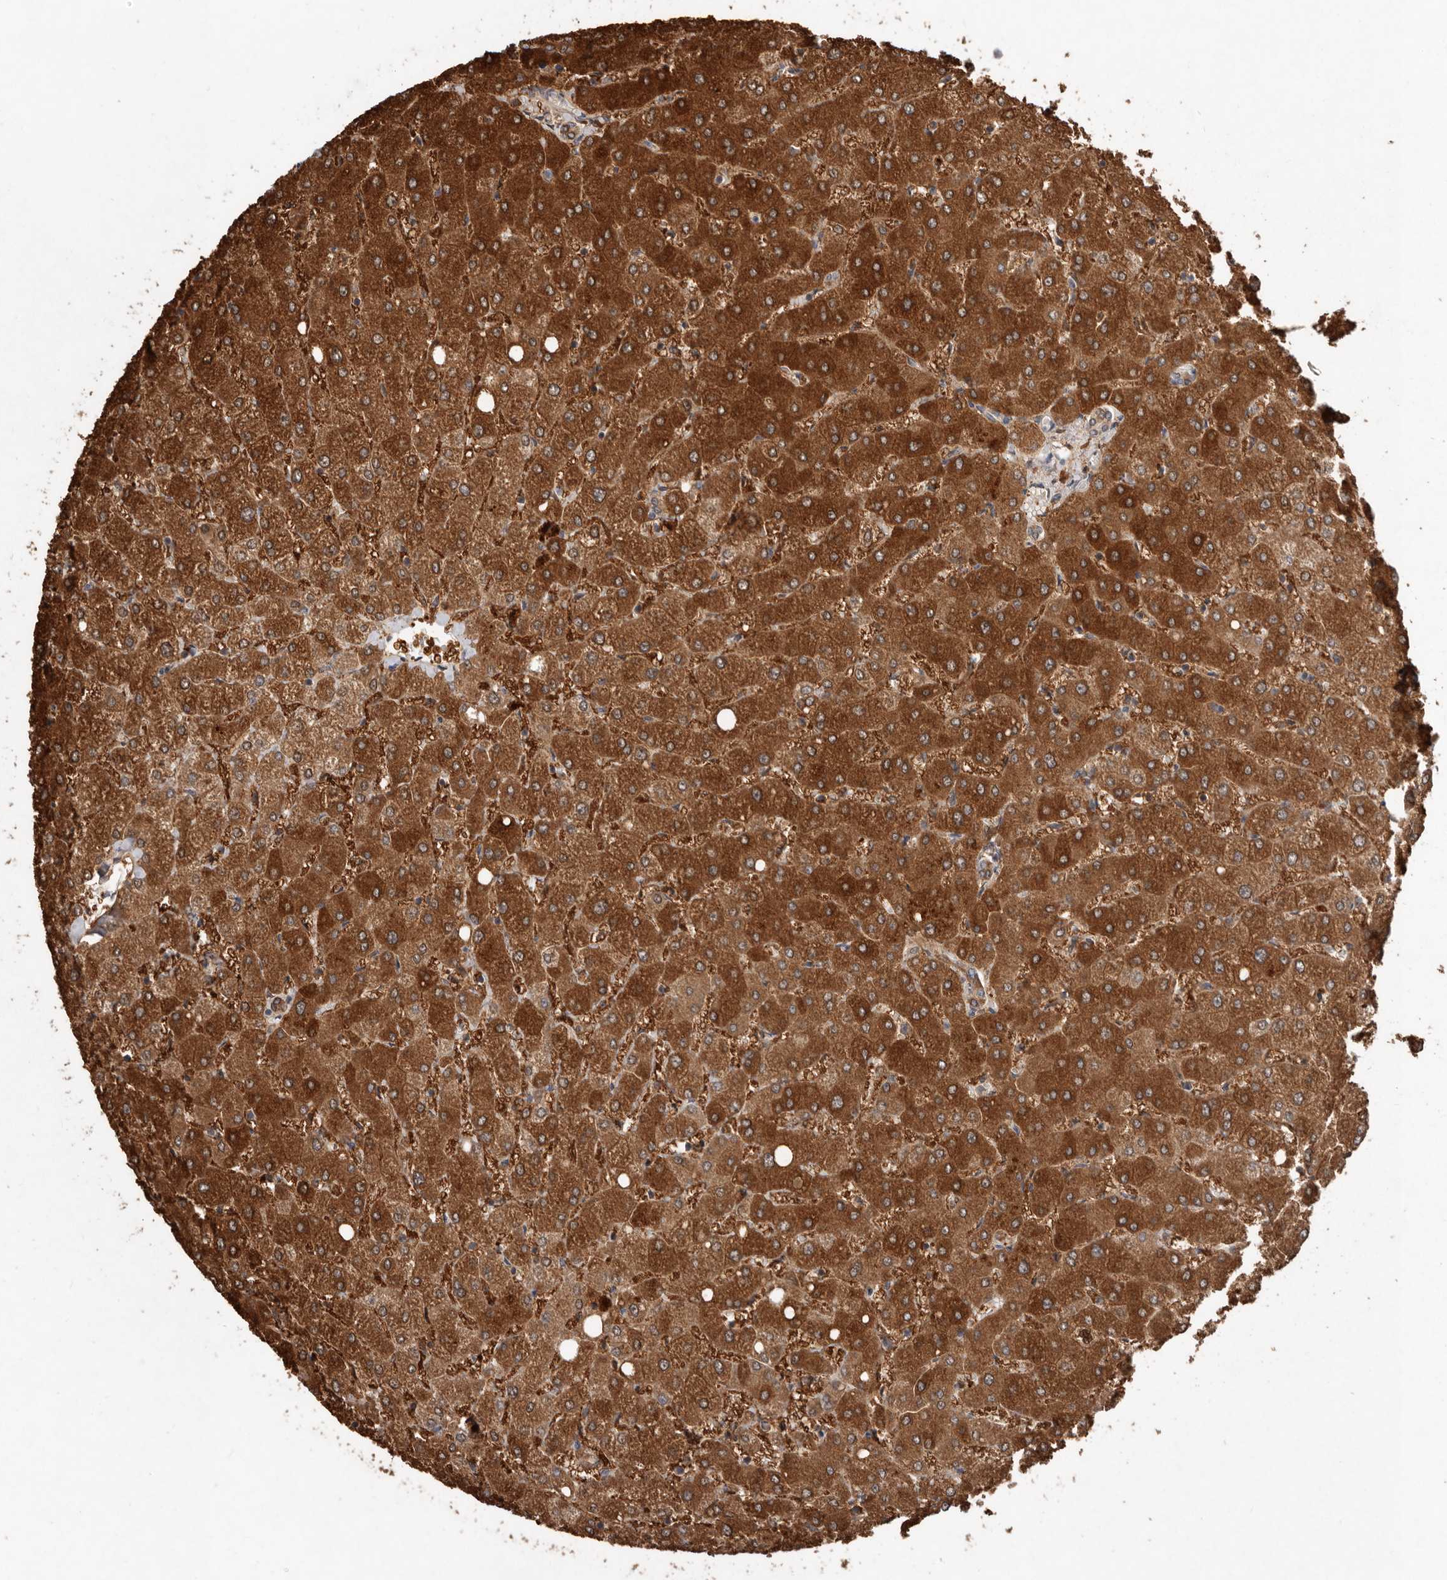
{"staining": {"intensity": "weak", "quantity": "25%-75%", "location": "cytoplasmic/membranous"}, "tissue": "liver", "cell_type": "Cholangiocytes", "image_type": "normal", "snomed": [{"axis": "morphology", "description": "Normal tissue, NOS"}, {"axis": "topography", "description": "Liver"}], "caption": "This is a micrograph of immunohistochemistry (IHC) staining of benign liver, which shows weak expression in the cytoplasmic/membranous of cholangiocytes.", "gene": "EDEM1", "patient": {"sex": "female", "age": 54}}